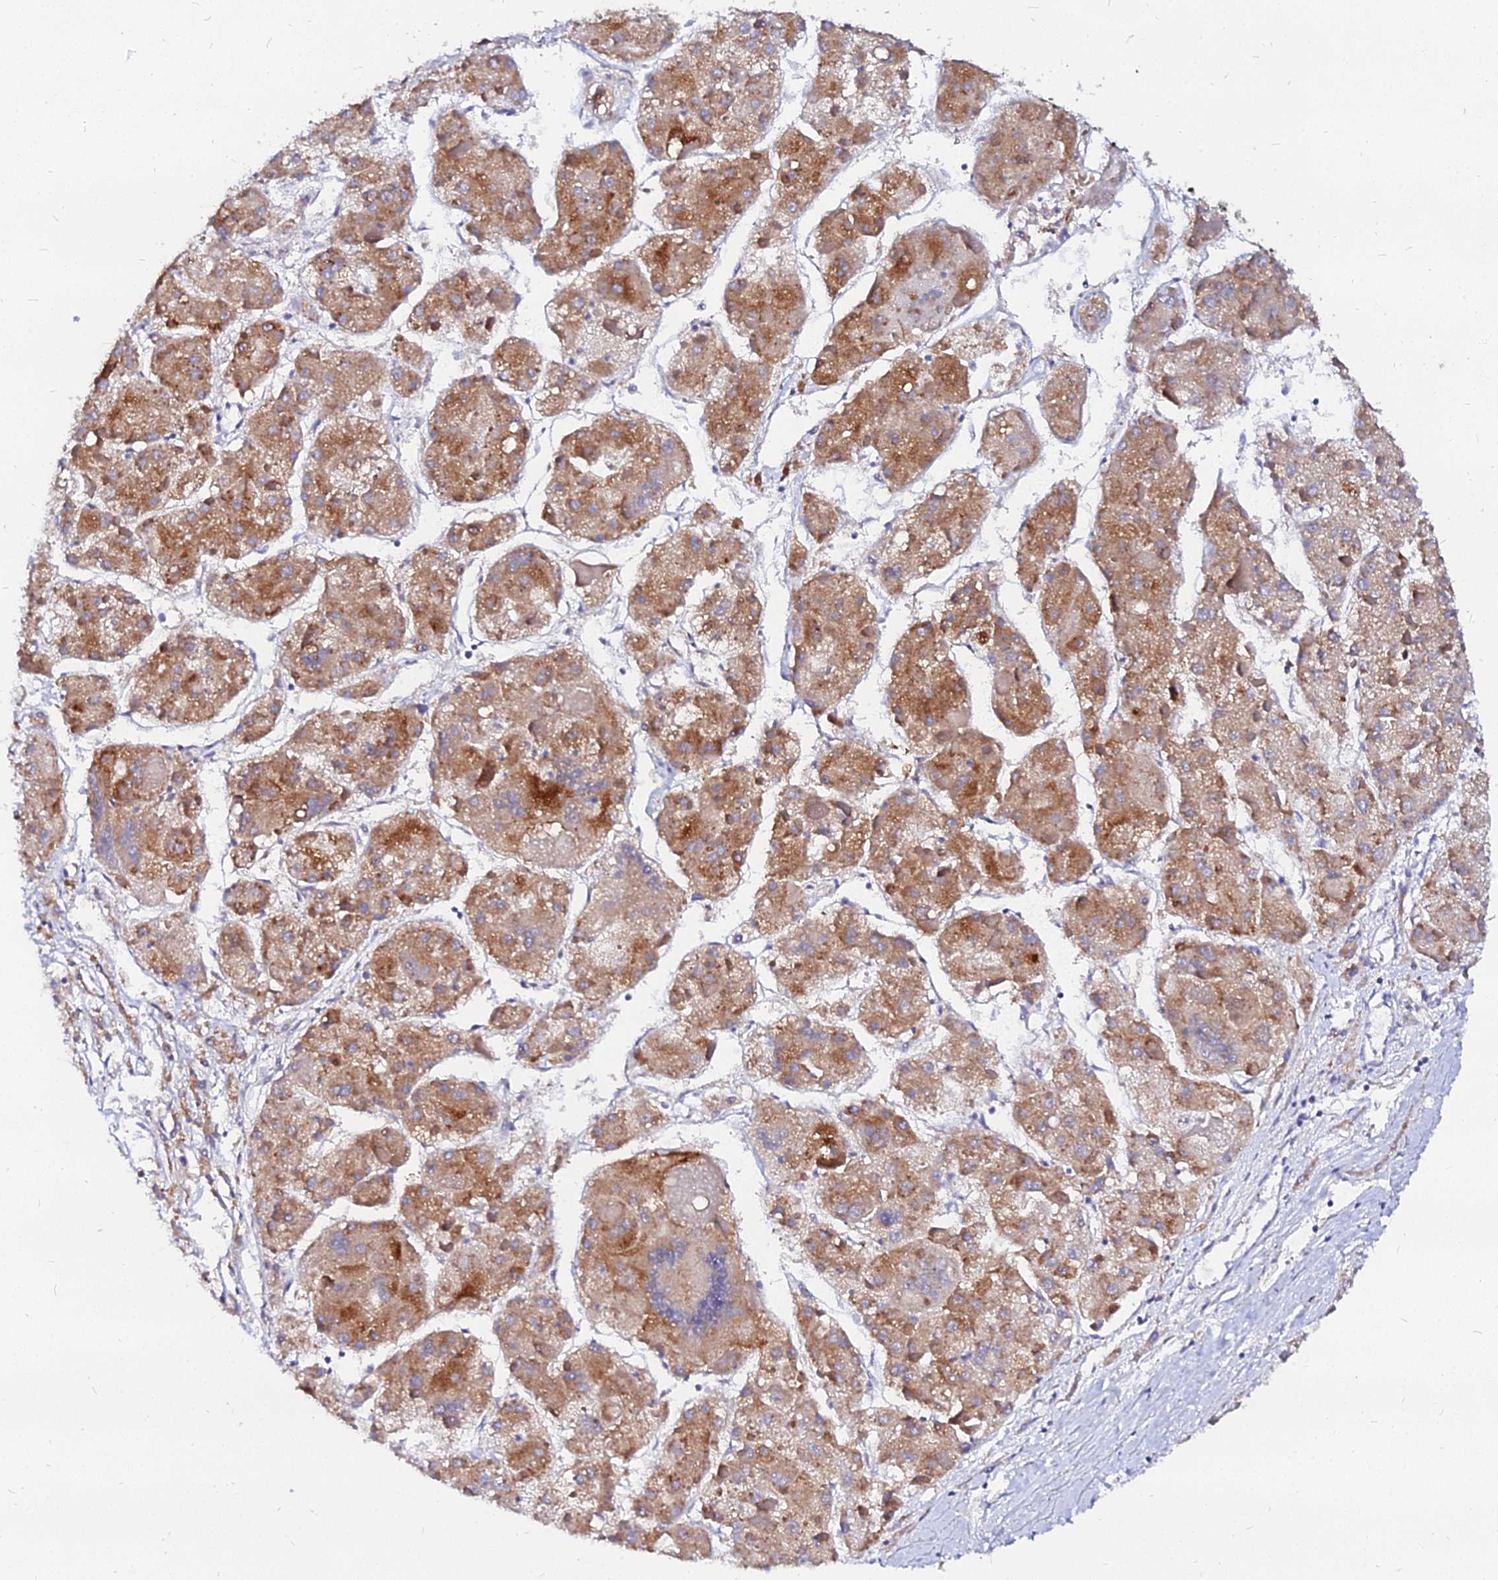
{"staining": {"intensity": "moderate", "quantity": ">75%", "location": "cytoplasmic/membranous"}, "tissue": "liver cancer", "cell_type": "Tumor cells", "image_type": "cancer", "snomed": [{"axis": "morphology", "description": "Carcinoma, Hepatocellular, NOS"}, {"axis": "topography", "description": "Liver"}], "caption": "This micrograph displays IHC staining of human hepatocellular carcinoma (liver), with medium moderate cytoplasmic/membranous staining in approximately >75% of tumor cells.", "gene": "RNF121", "patient": {"sex": "female", "age": 73}}